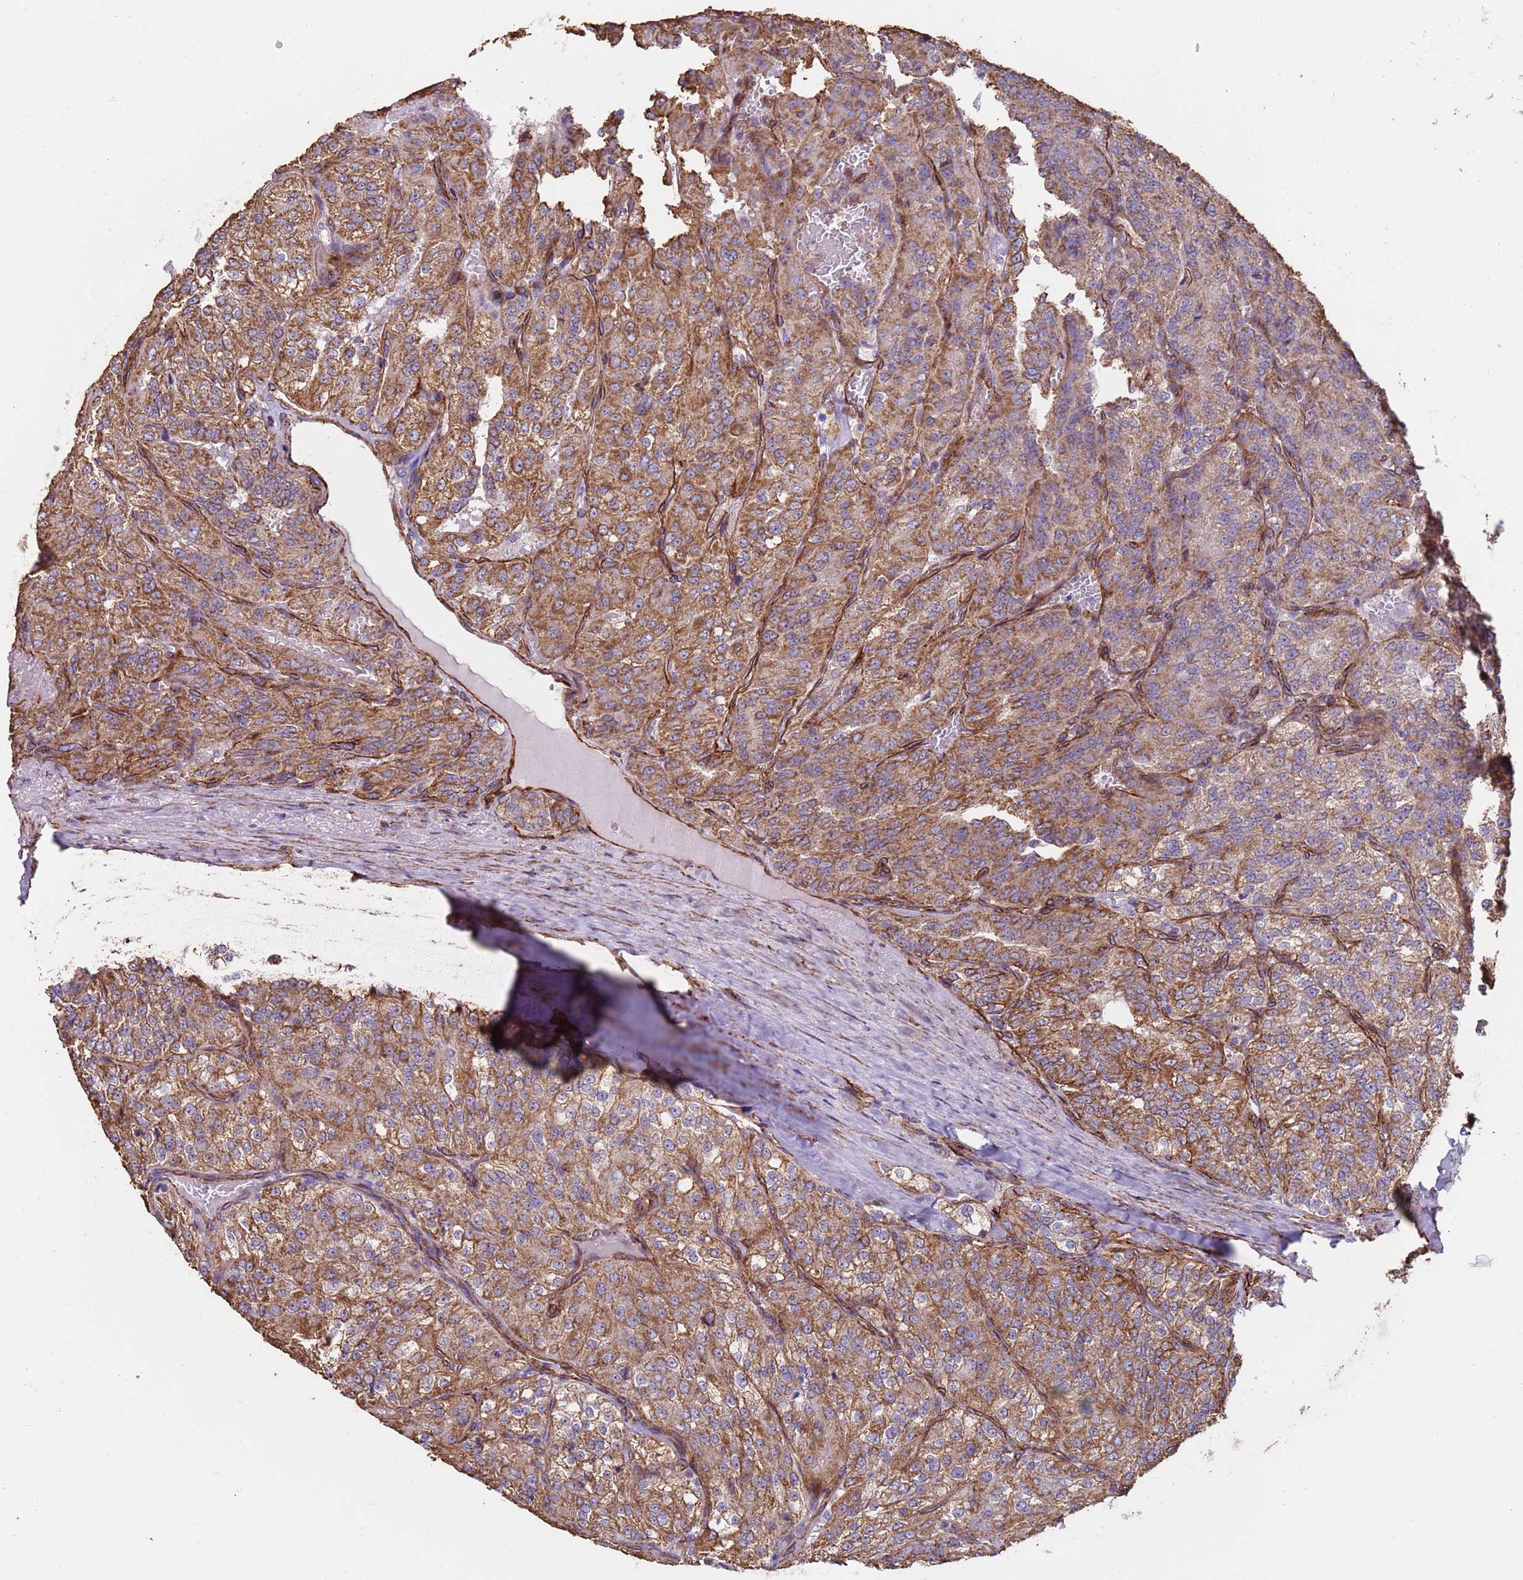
{"staining": {"intensity": "moderate", "quantity": ">75%", "location": "cytoplasmic/membranous"}, "tissue": "renal cancer", "cell_type": "Tumor cells", "image_type": "cancer", "snomed": [{"axis": "morphology", "description": "Adenocarcinoma, NOS"}, {"axis": "topography", "description": "Kidney"}], "caption": "IHC micrograph of neoplastic tissue: renal adenocarcinoma stained using immunohistochemistry reveals medium levels of moderate protein expression localized specifically in the cytoplasmic/membranous of tumor cells, appearing as a cytoplasmic/membranous brown color.", "gene": "GASK1A", "patient": {"sex": "female", "age": 63}}